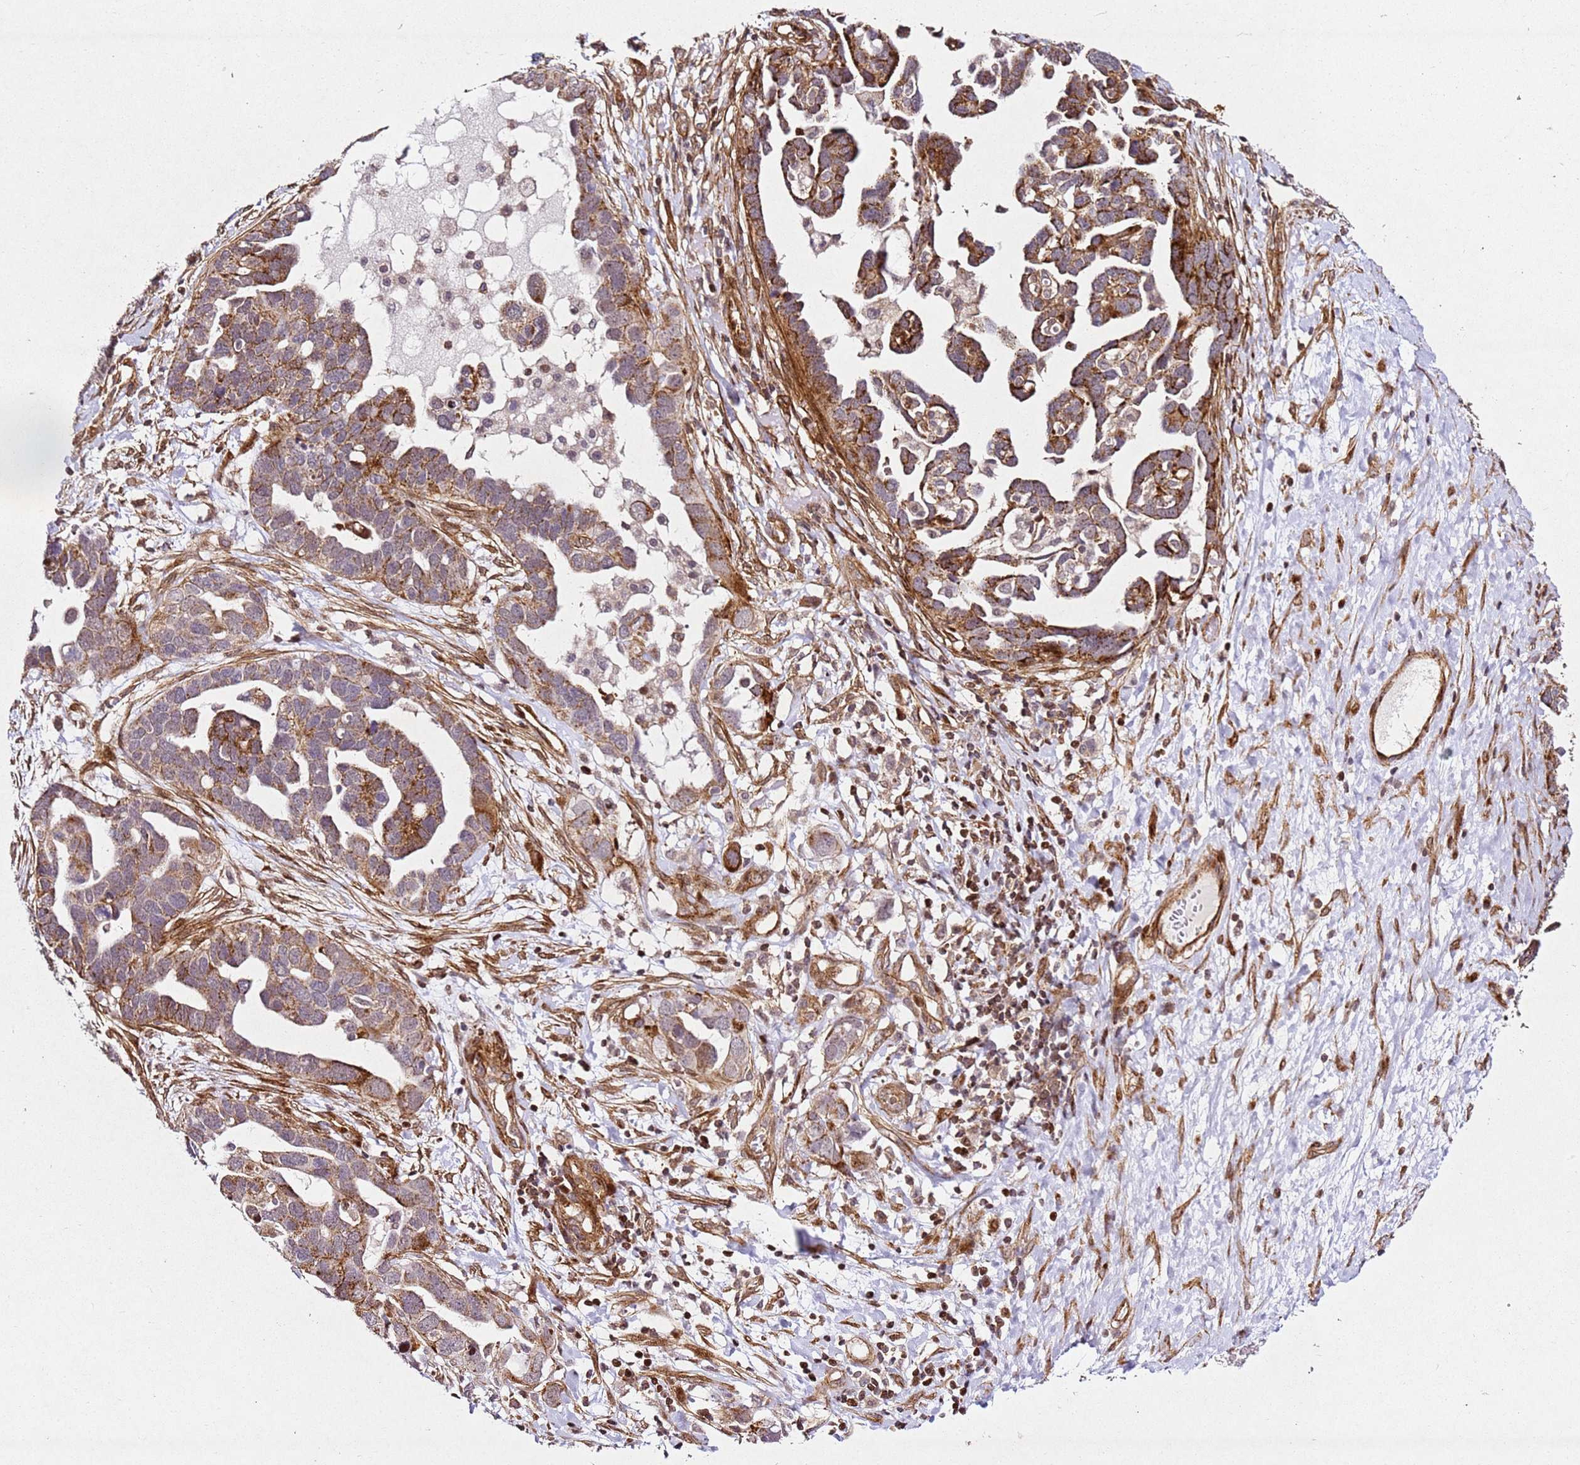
{"staining": {"intensity": "moderate", "quantity": ">75%", "location": "cytoplasmic/membranous"}, "tissue": "ovarian cancer", "cell_type": "Tumor cells", "image_type": "cancer", "snomed": [{"axis": "morphology", "description": "Cystadenocarcinoma, serous, NOS"}, {"axis": "topography", "description": "Ovary"}], "caption": "Immunohistochemical staining of human ovarian cancer (serous cystadenocarcinoma) reveals medium levels of moderate cytoplasmic/membranous protein staining in approximately >75% of tumor cells.", "gene": "ZNF296", "patient": {"sex": "female", "age": 54}}